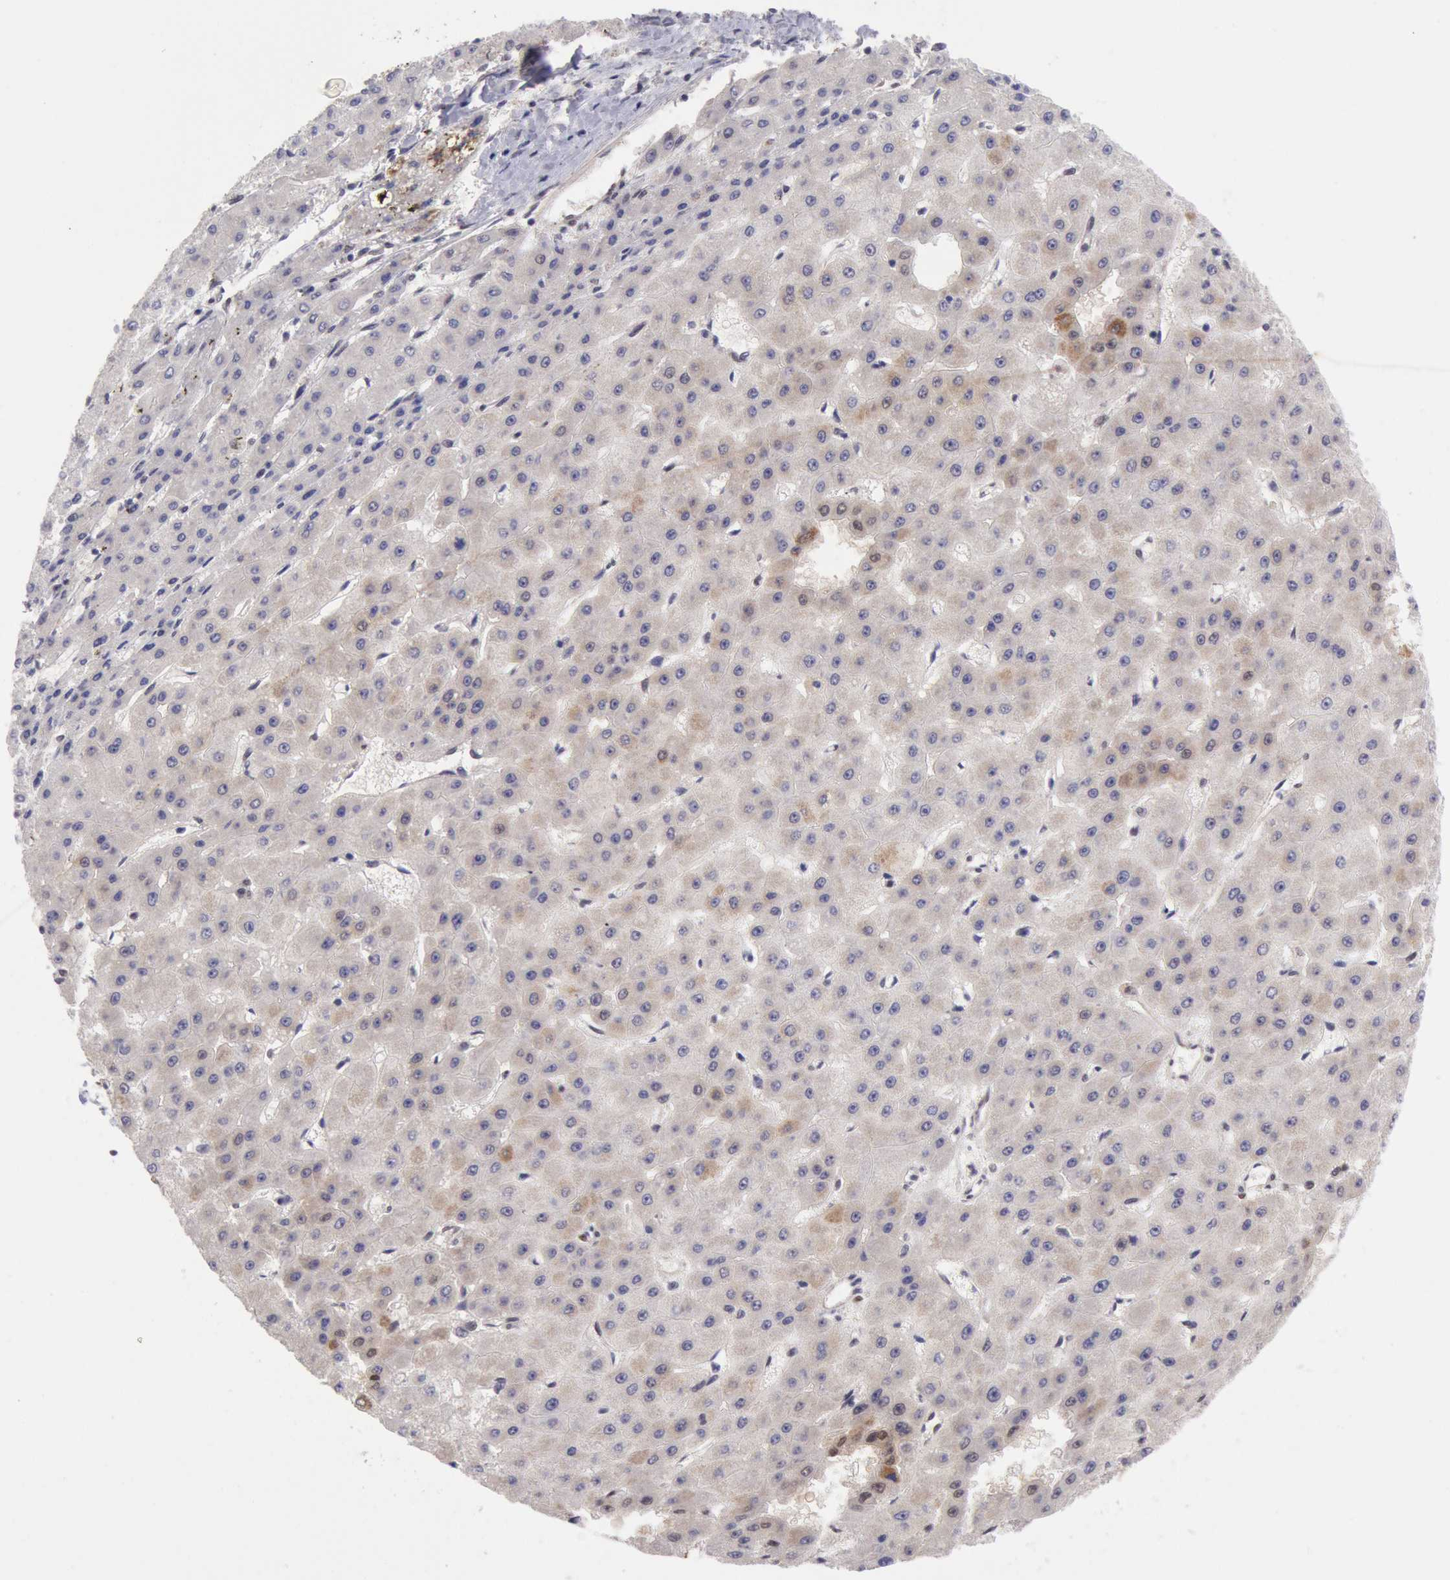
{"staining": {"intensity": "moderate", "quantity": "<25%", "location": "cytoplasmic/membranous"}, "tissue": "liver cancer", "cell_type": "Tumor cells", "image_type": "cancer", "snomed": [{"axis": "morphology", "description": "Carcinoma, Hepatocellular, NOS"}, {"axis": "topography", "description": "Liver"}], "caption": "A photomicrograph of liver cancer stained for a protein reveals moderate cytoplasmic/membranous brown staining in tumor cells.", "gene": "CDKN2B", "patient": {"sex": "female", "age": 52}}